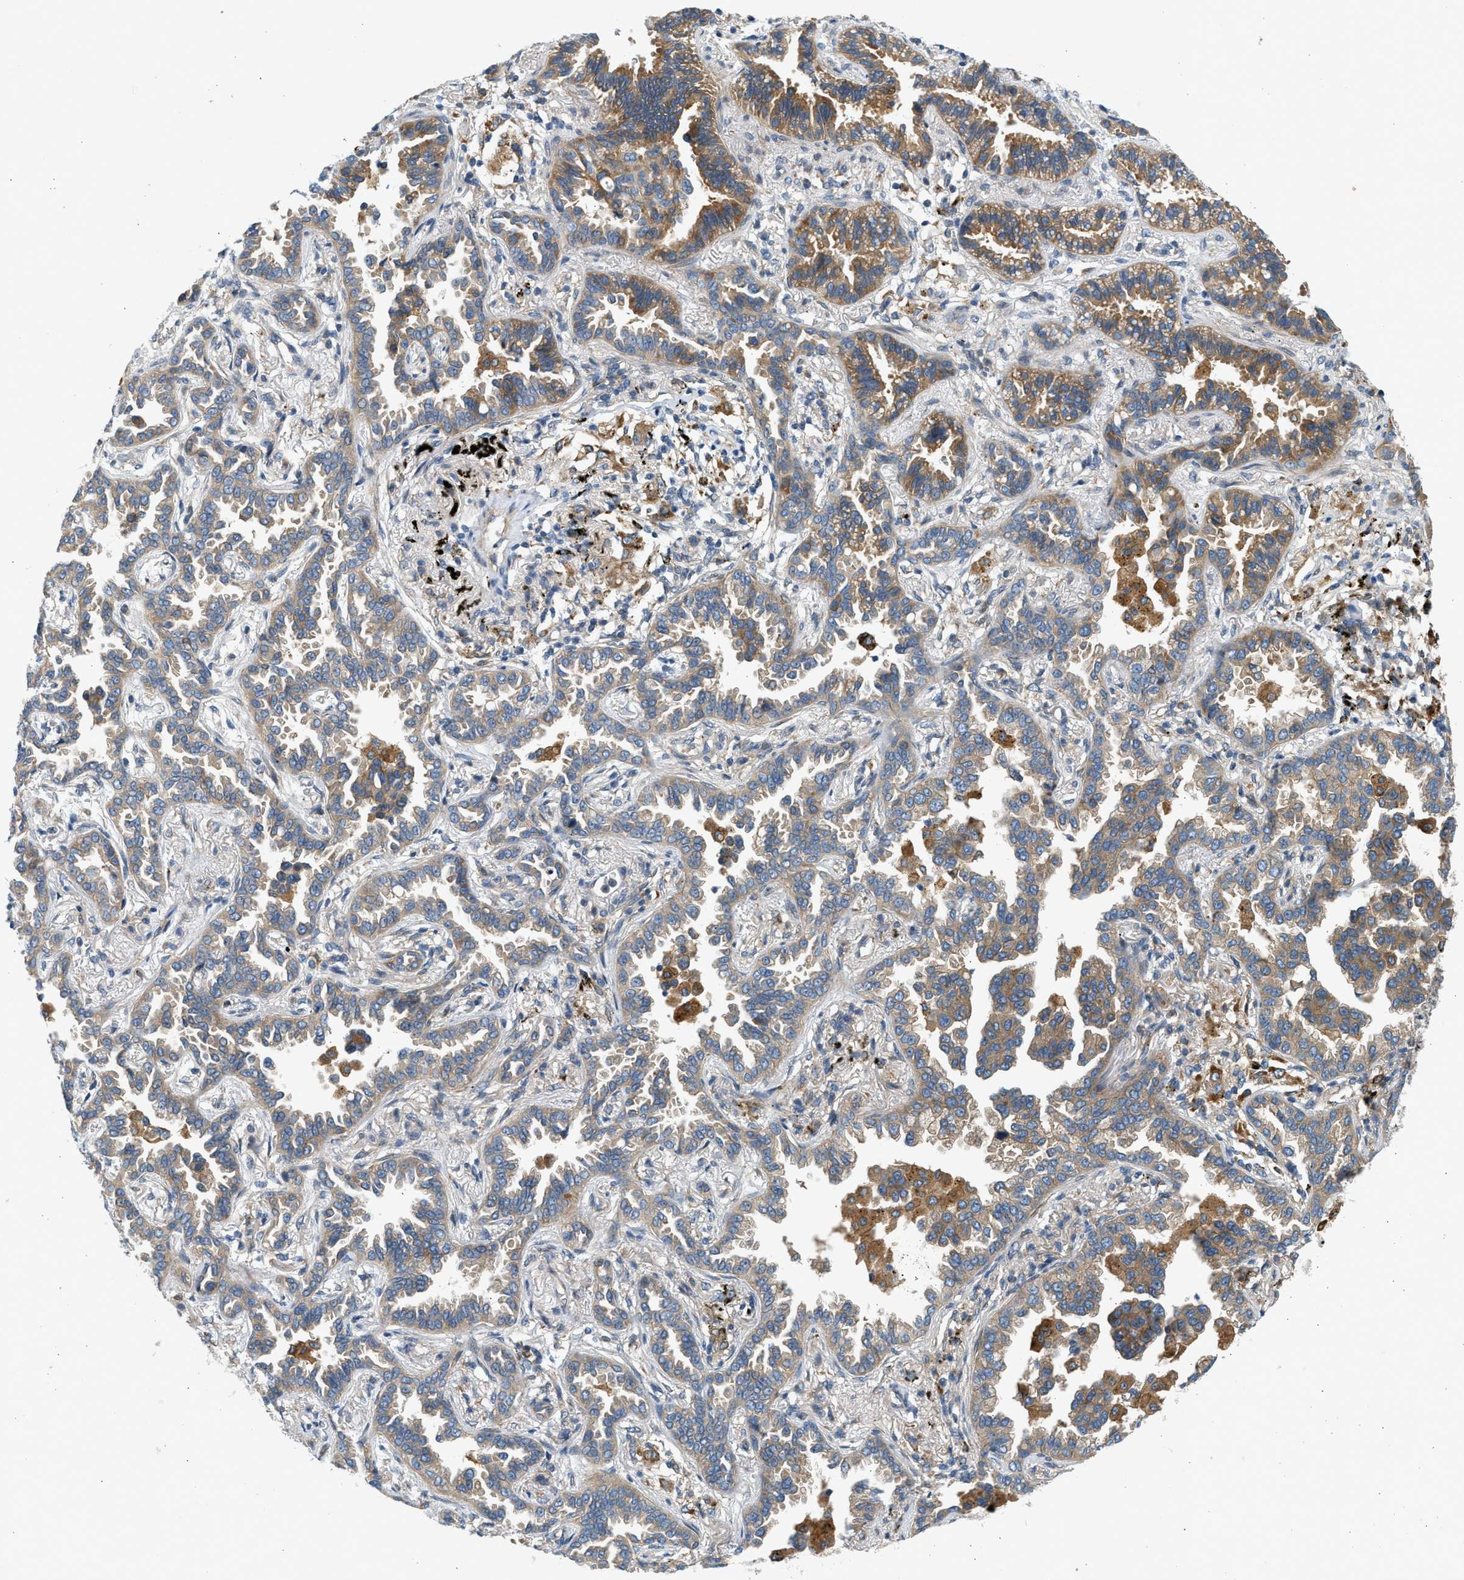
{"staining": {"intensity": "moderate", "quantity": ">75%", "location": "cytoplasmic/membranous"}, "tissue": "lung cancer", "cell_type": "Tumor cells", "image_type": "cancer", "snomed": [{"axis": "morphology", "description": "Normal tissue, NOS"}, {"axis": "morphology", "description": "Adenocarcinoma, NOS"}, {"axis": "topography", "description": "Lung"}], "caption": "Protein expression analysis of lung adenocarcinoma shows moderate cytoplasmic/membranous staining in approximately >75% of tumor cells. The staining is performed using DAB (3,3'-diaminobenzidine) brown chromogen to label protein expression. The nuclei are counter-stained blue using hematoxylin.", "gene": "KDELR2", "patient": {"sex": "male", "age": 59}}